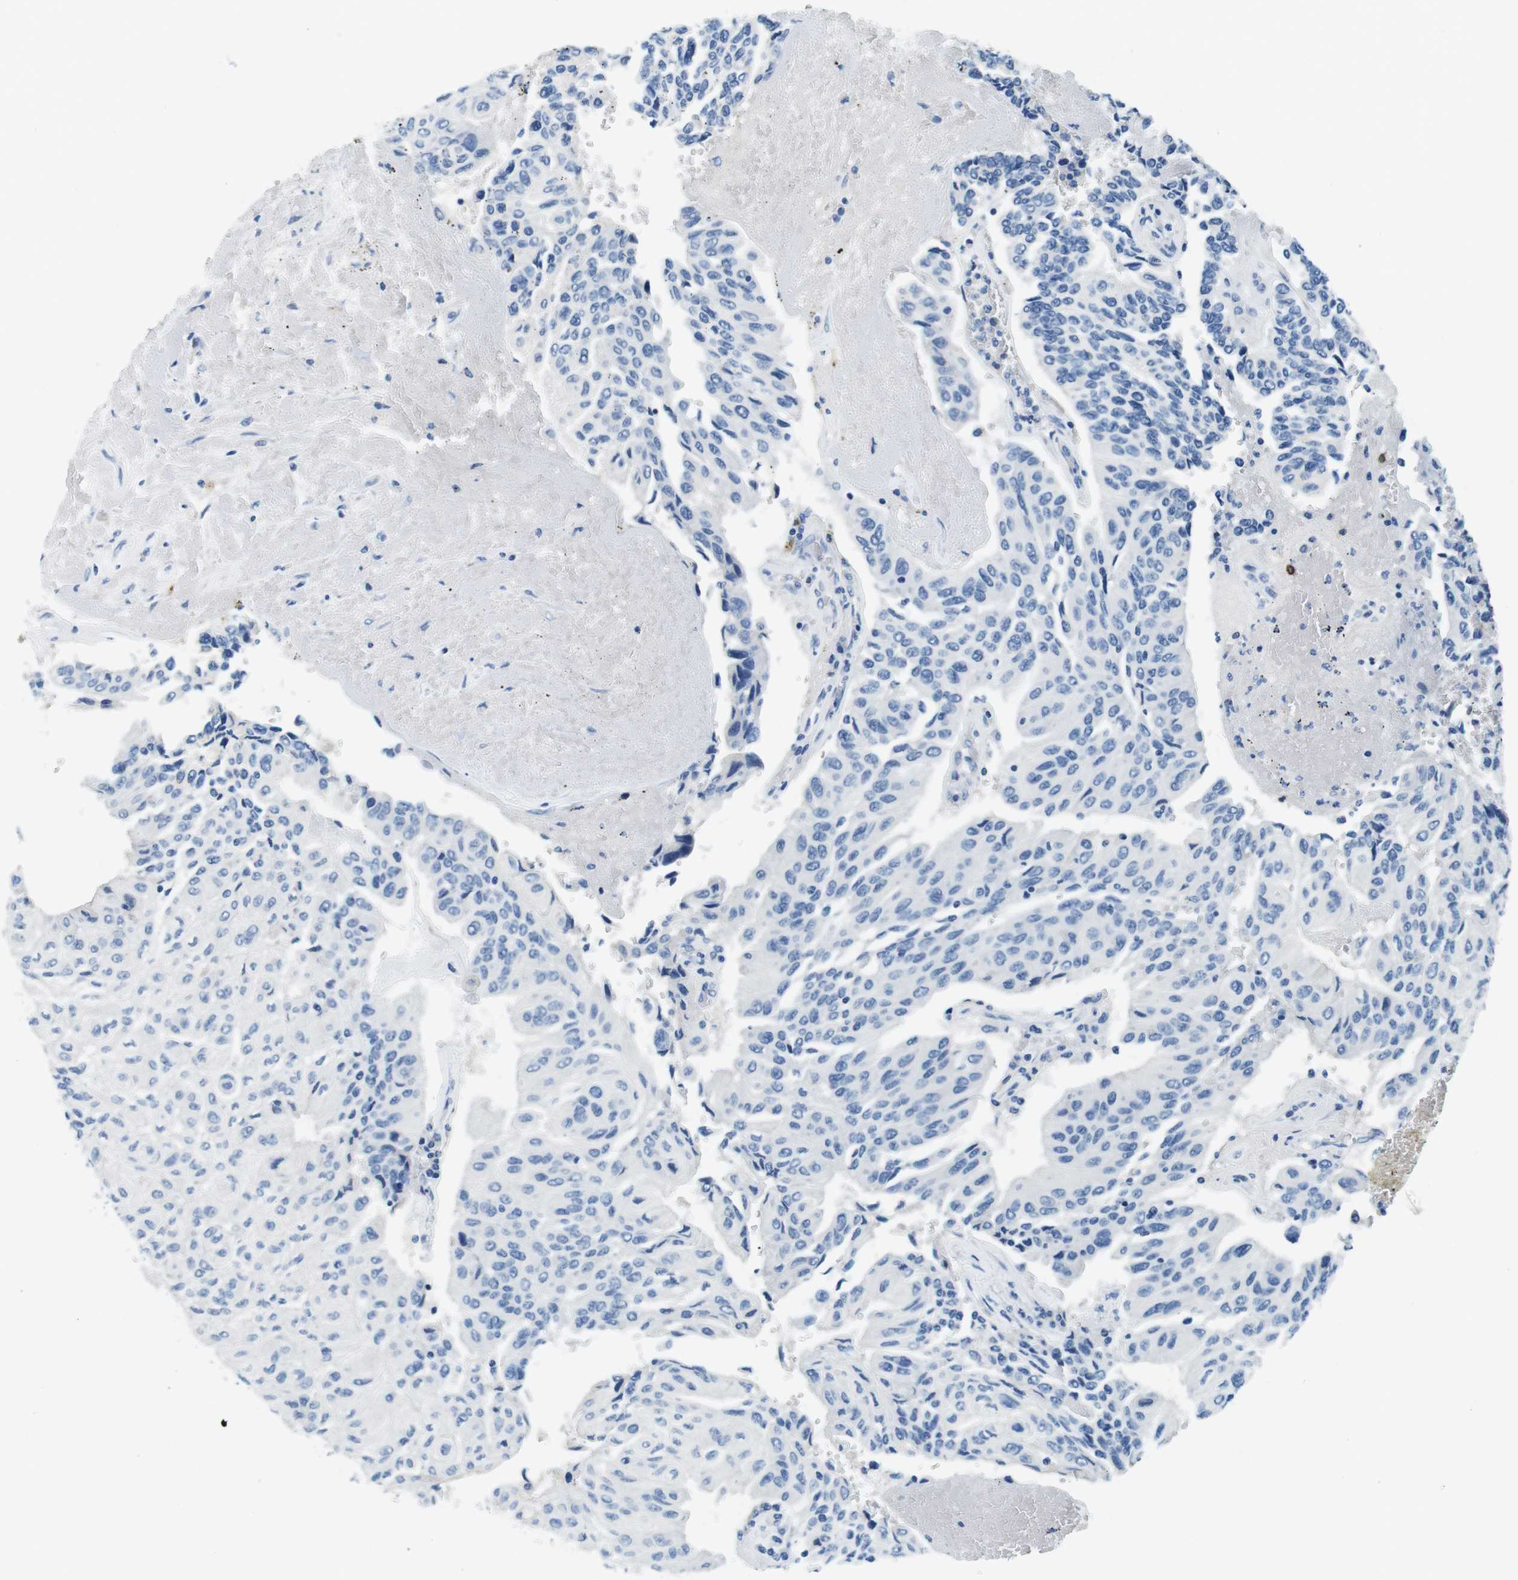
{"staining": {"intensity": "negative", "quantity": "none", "location": "none"}, "tissue": "urothelial cancer", "cell_type": "Tumor cells", "image_type": "cancer", "snomed": [{"axis": "morphology", "description": "Urothelial carcinoma, High grade"}, {"axis": "topography", "description": "Urinary bladder"}], "caption": "Tumor cells are negative for brown protein staining in urothelial cancer.", "gene": "IGHD", "patient": {"sex": "male", "age": 66}}